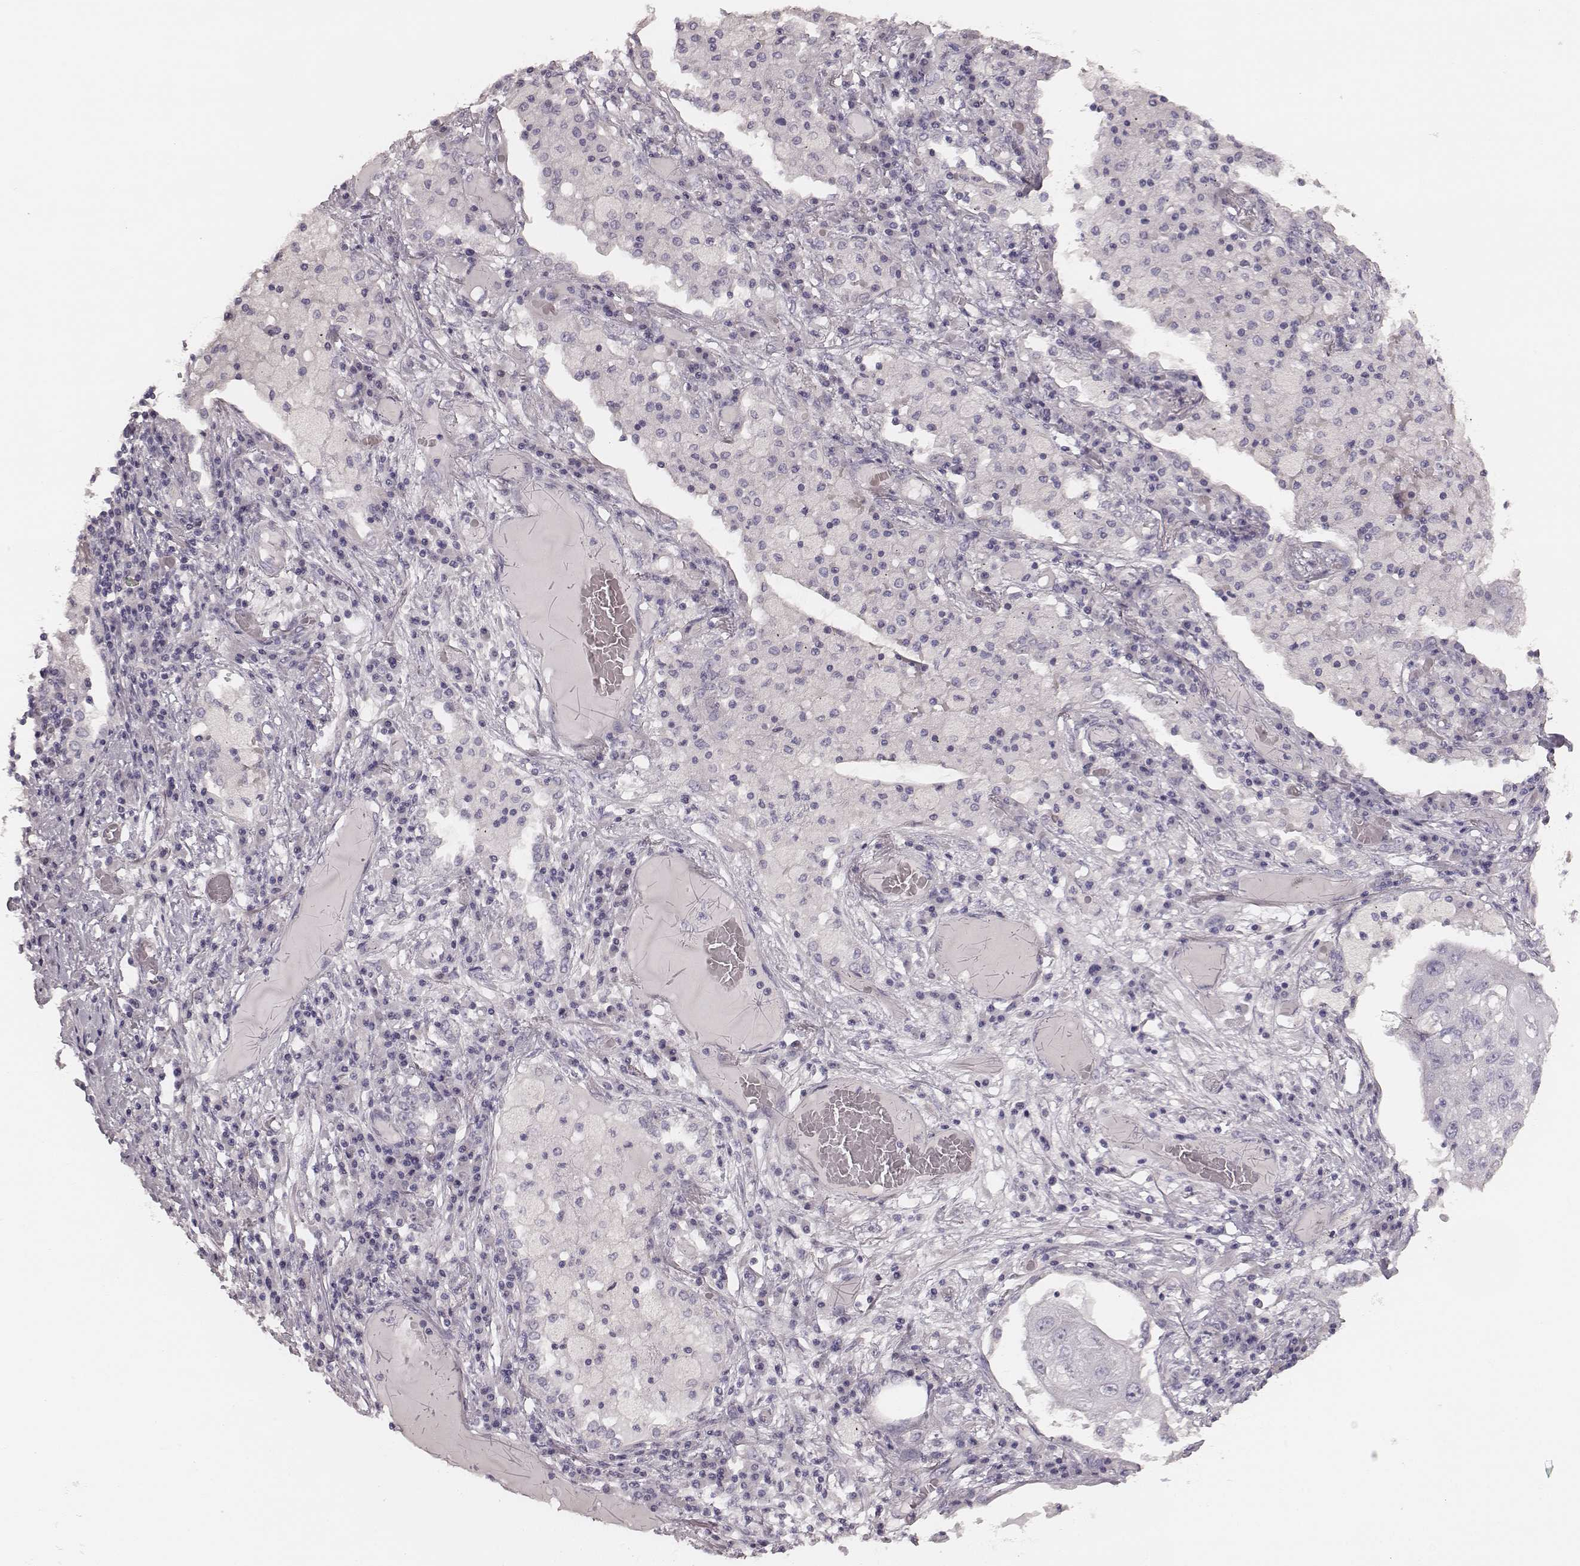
{"staining": {"intensity": "negative", "quantity": "none", "location": "none"}, "tissue": "lung cancer", "cell_type": "Tumor cells", "image_type": "cancer", "snomed": [{"axis": "morphology", "description": "Squamous cell carcinoma, NOS"}, {"axis": "topography", "description": "Lung"}], "caption": "Tumor cells are negative for protein expression in human lung cancer.", "gene": "ZP4", "patient": {"sex": "male", "age": 71}}